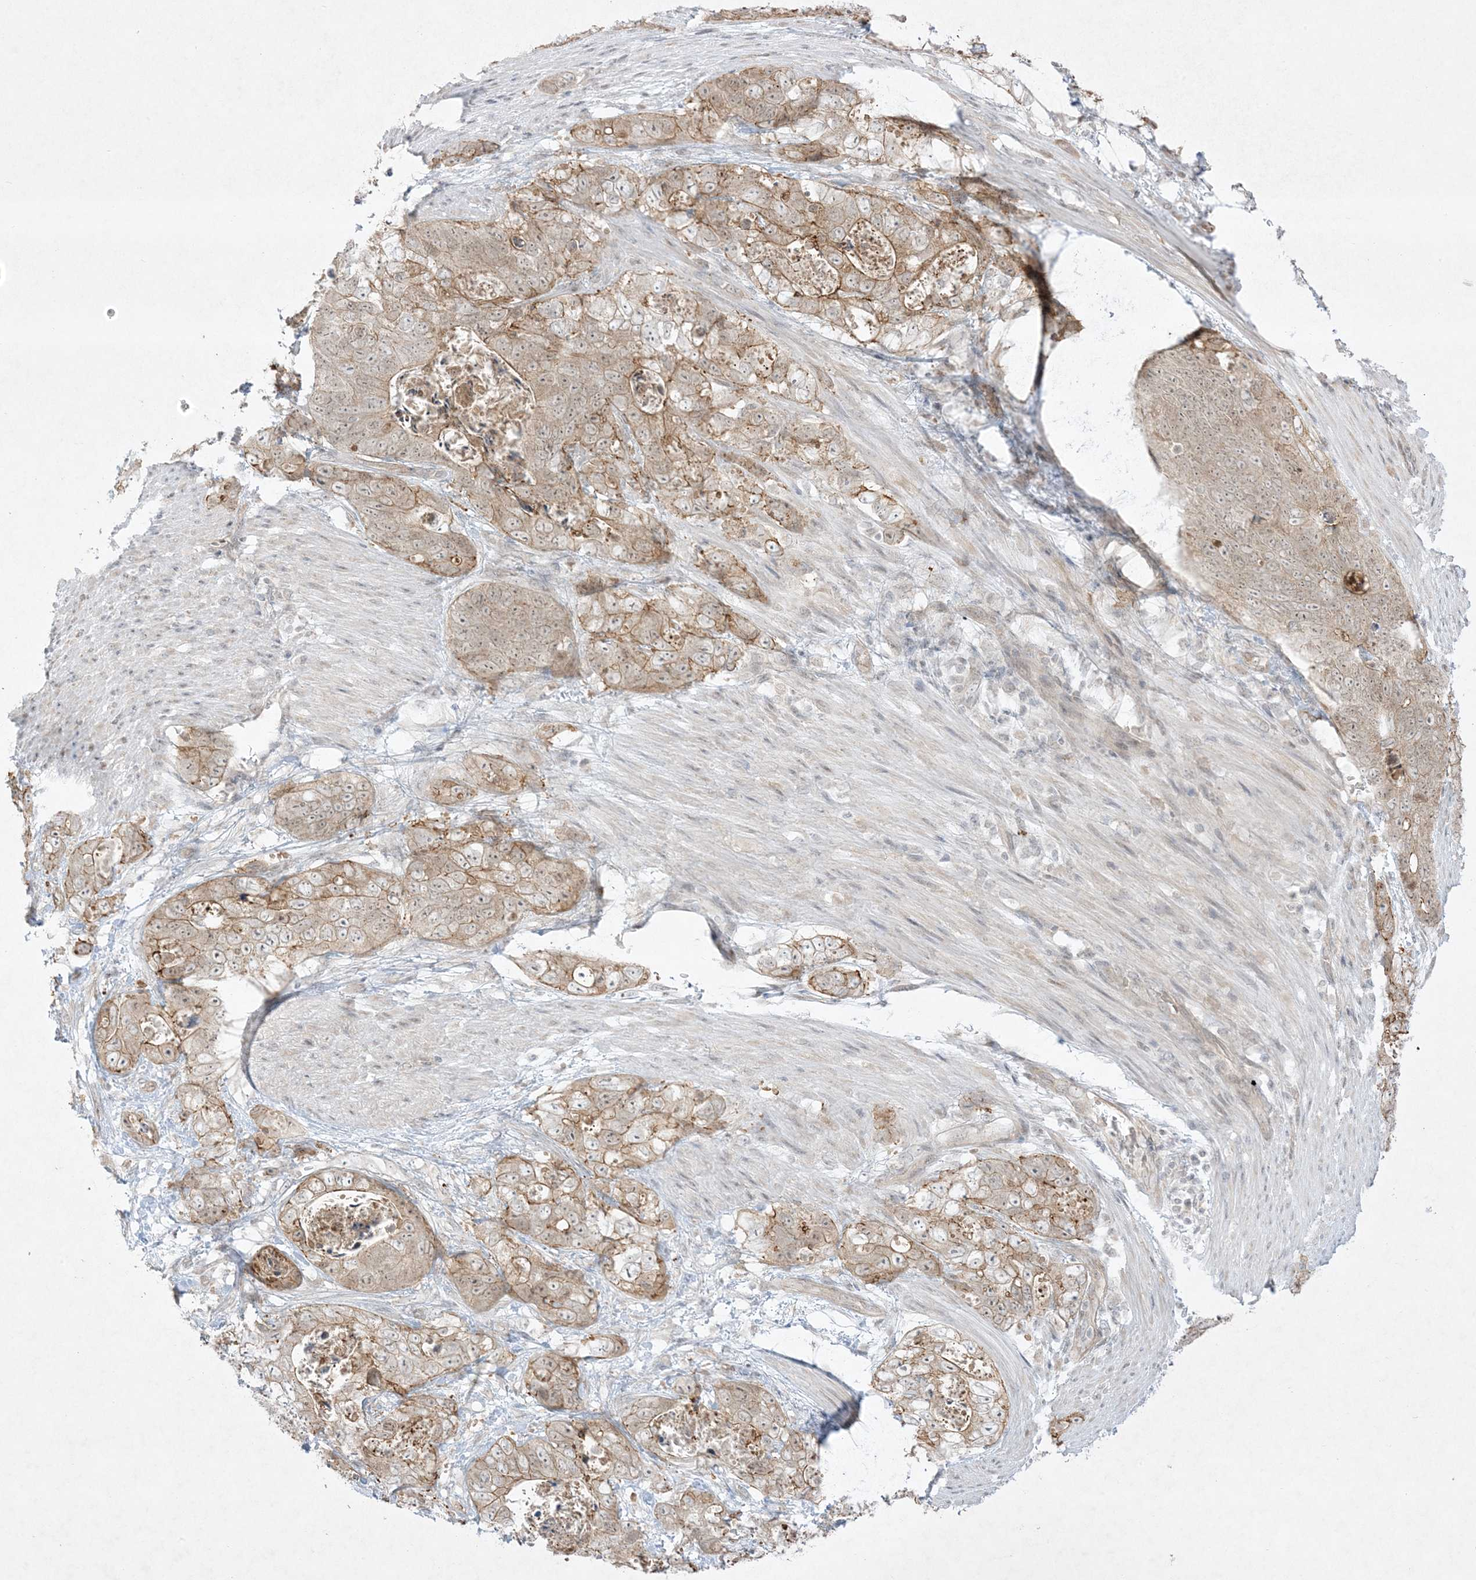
{"staining": {"intensity": "moderate", "quantity": ">75%", "location": "cytoplasmic/membranous"}, "tissue": "stomach cancer", "cell_type": "Tumor cells", "image_type": "cancer", "snomed": [{"axis": "morphology", "description": "Normal tissue, NOS"}, {"axis": "morphology", "description": "Adenocarcinoma, NOS"}, {"axis": "topography", "description": "Stomach"}], "caption": "Stomach adenocarcinoma tissue displays moderate cytoplasmic/membranous expression in approximately >75% of tumor cells Nuclei are stained in blue.", "gene": "PTK6", "patient": {"sex": "female", "age": 89}}